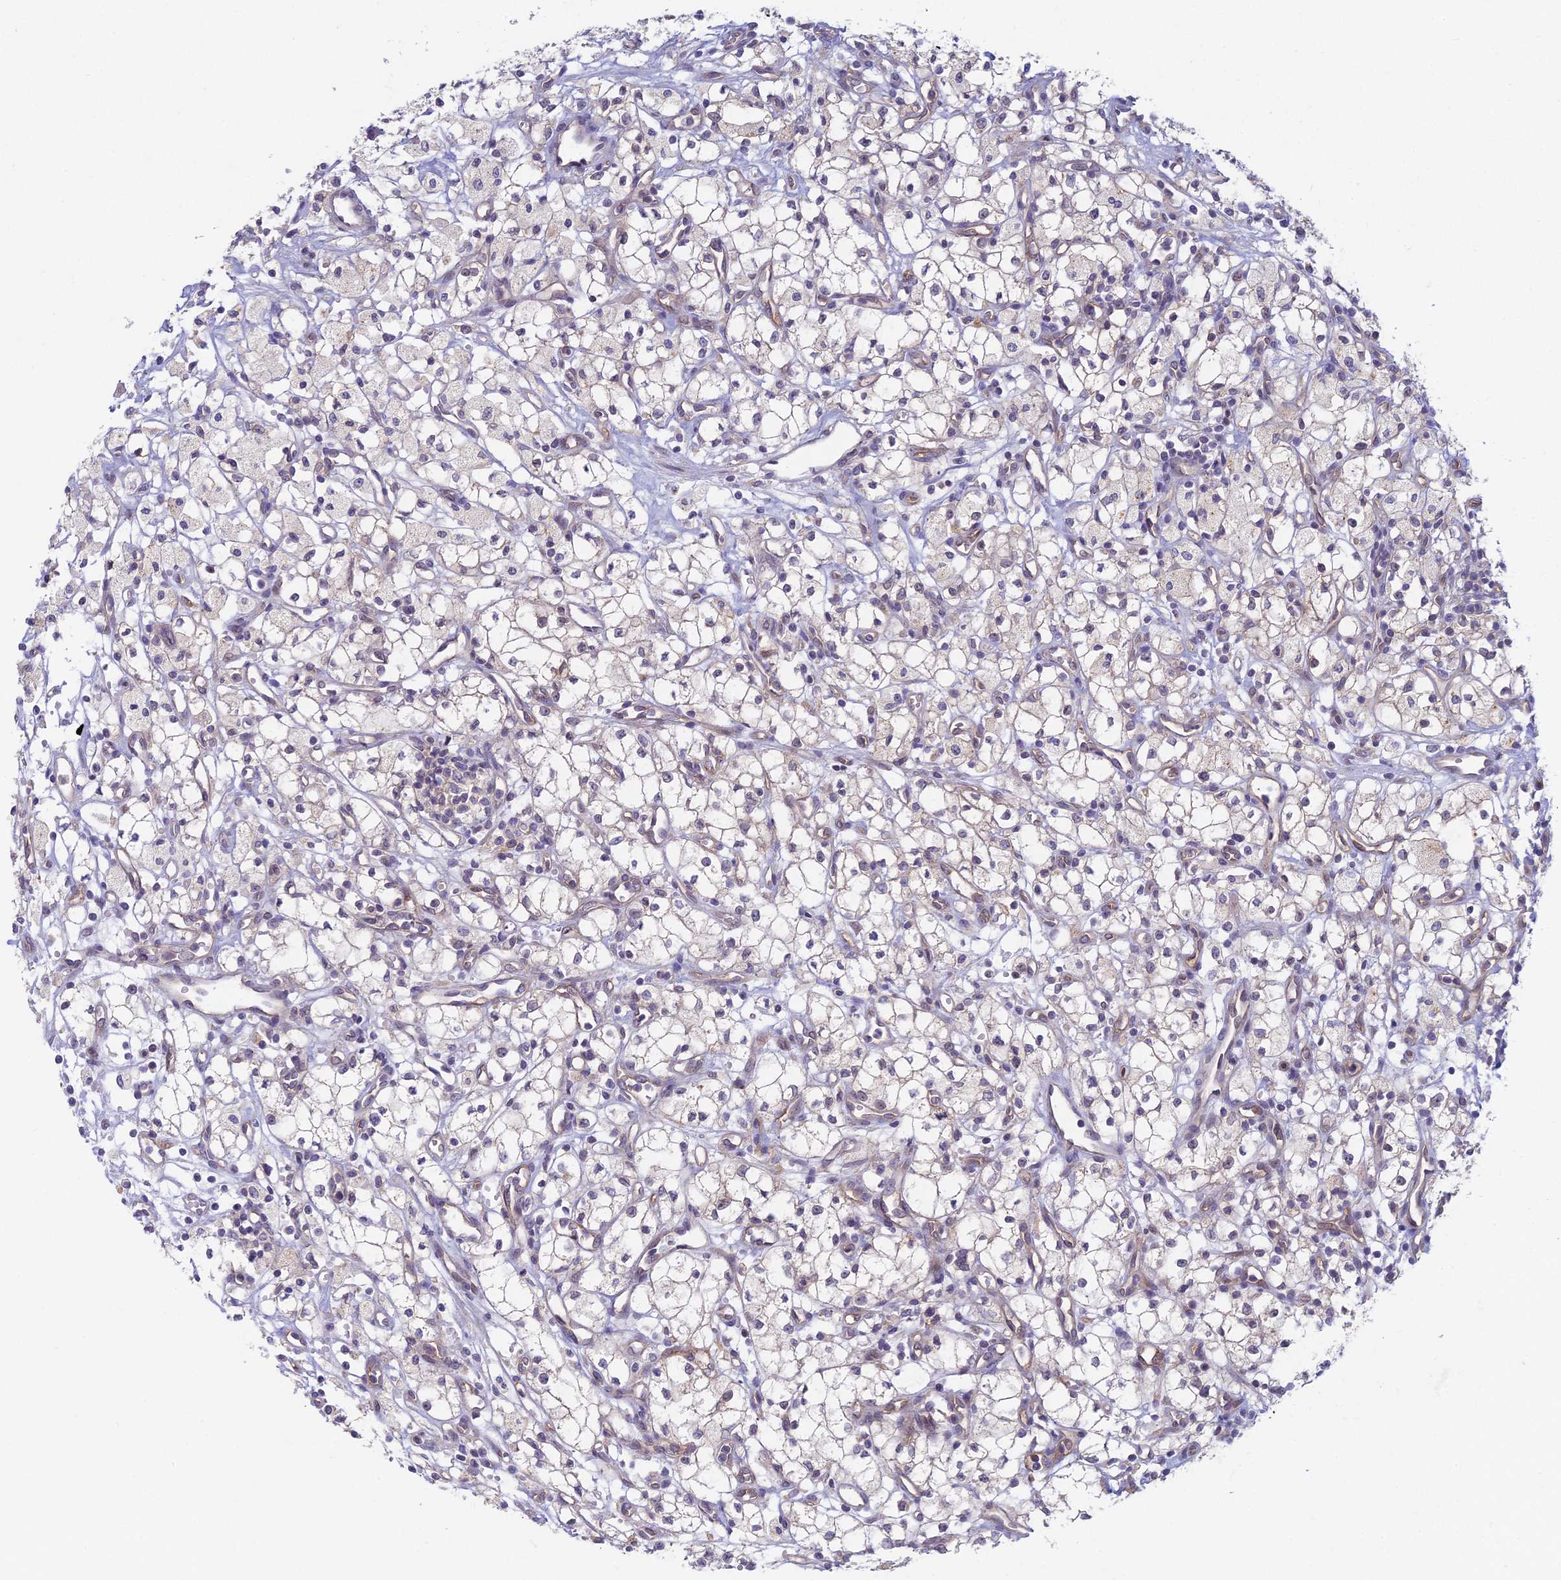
{"staining": {"intensity": "negative", "quantity": "none", "location": "none"}, "tissue": "renal cancer", "cell_type": "Tumor cells", "image_type": "cancer", "snomed": [{"axis": "morphology", "description": "Adenocarcinoma, NOS"}, {"axis": "topography", "description": "Kidney"}], "caption": "Tumor cells show no significant protein expression in renal cancer.", "gene": "METTL26", "patient": {"sex": "male", "age": 59}}